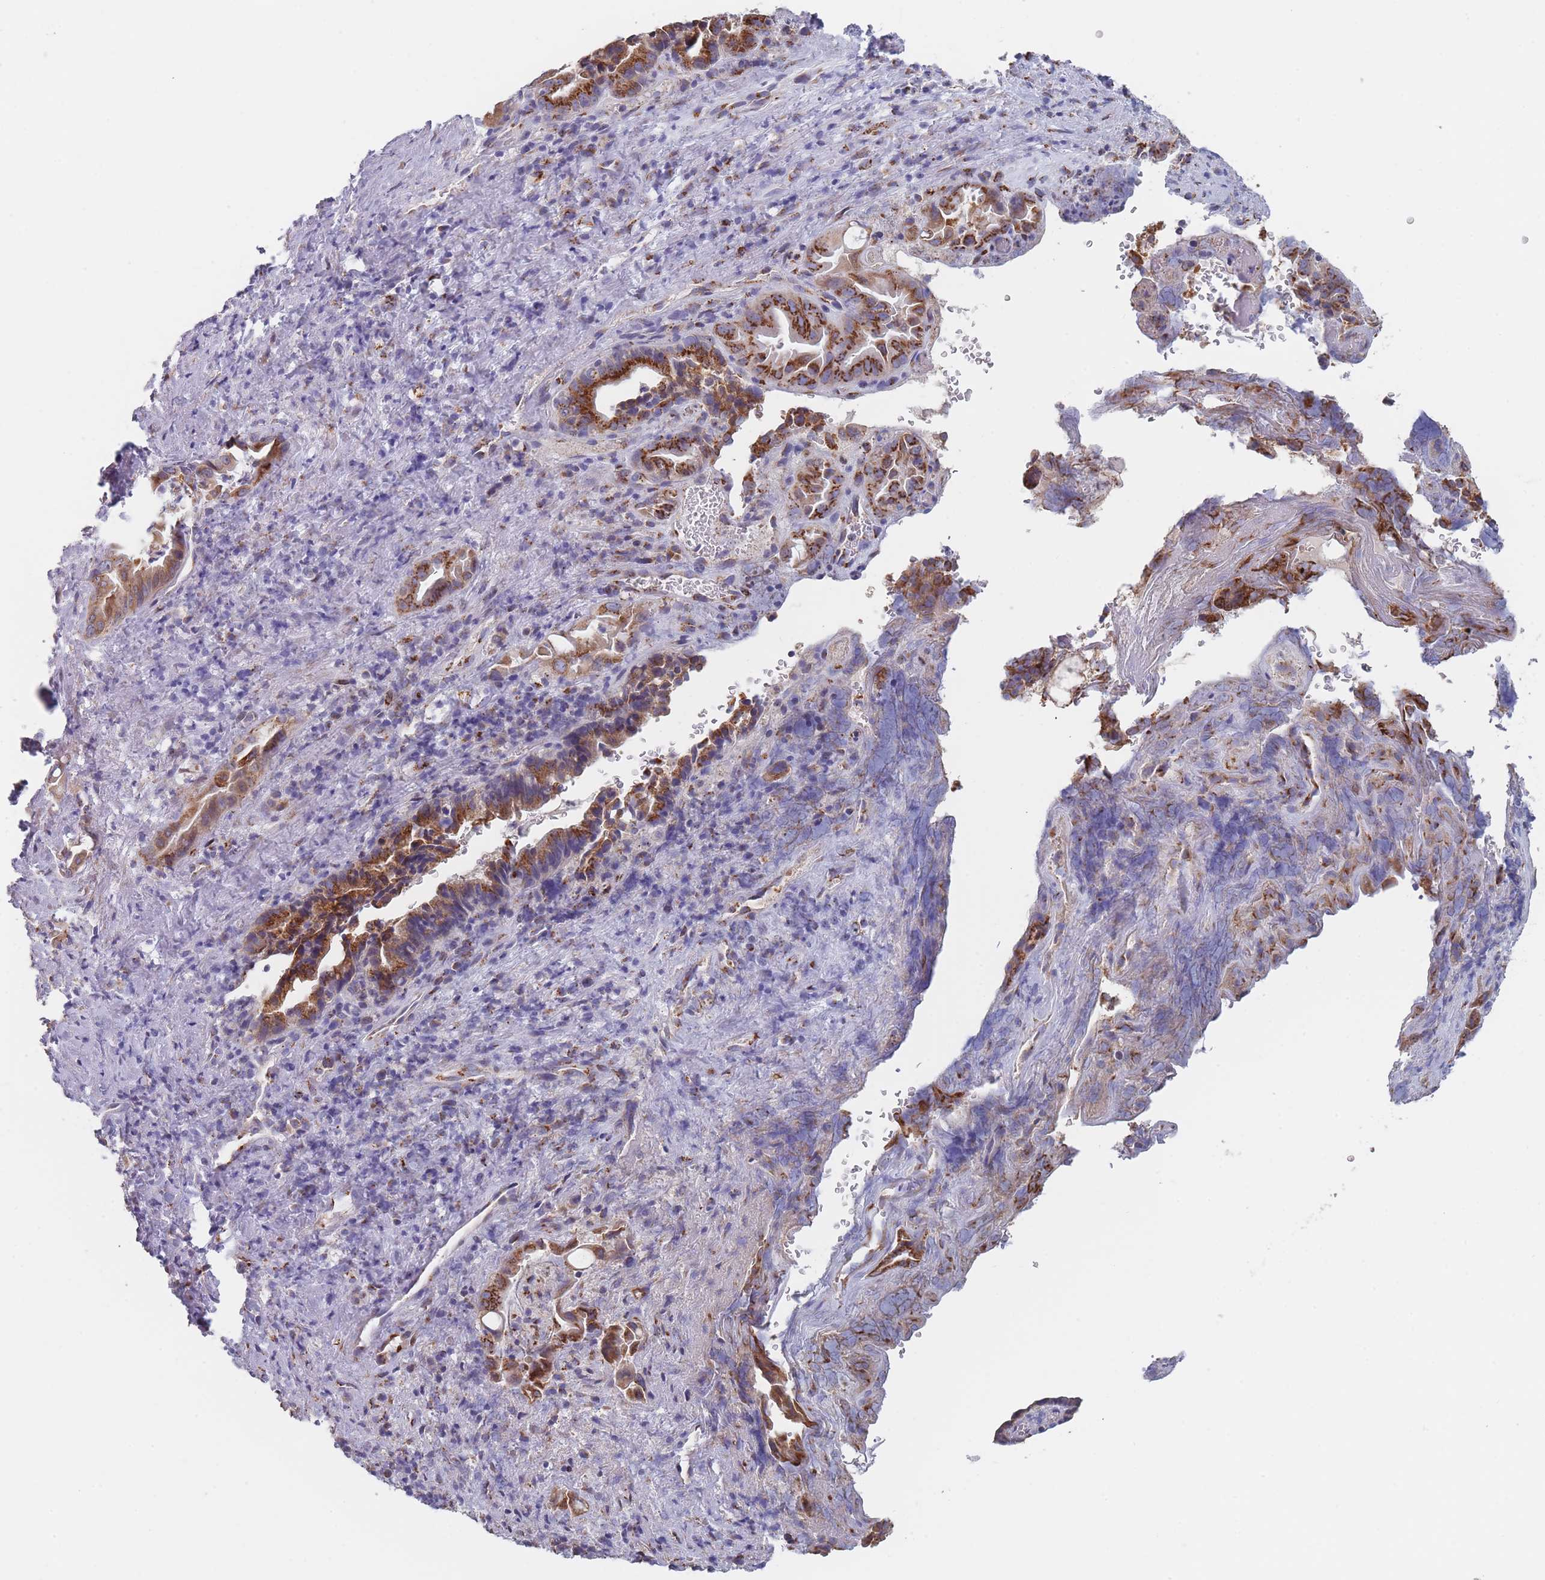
{"staining": {"intensity": "strong", "quantity": "25%-75%", "location": "cytoplasmic/membranous"}, "tissue": "liver cancer", "cell_type": "Tumor cells", "image_type": "cancer", "snomed": [{"axis": "morphology", "description": "Cholangiocarcinoma"}, {"axis": "topography", "description": "Liver"}], "caption": "Tumor cells exhibit high levels of strong cytoplasmic/membranous positivity in about 25%-75% of cells in liver cancer (cholangiocarcinoma). (Stains: DAB in brown, nuclei in blue, Microscopy: brightfield microscopy at high magnification).", "gene": "TMED10", "patient": {"sex": "female", "age": 68}}